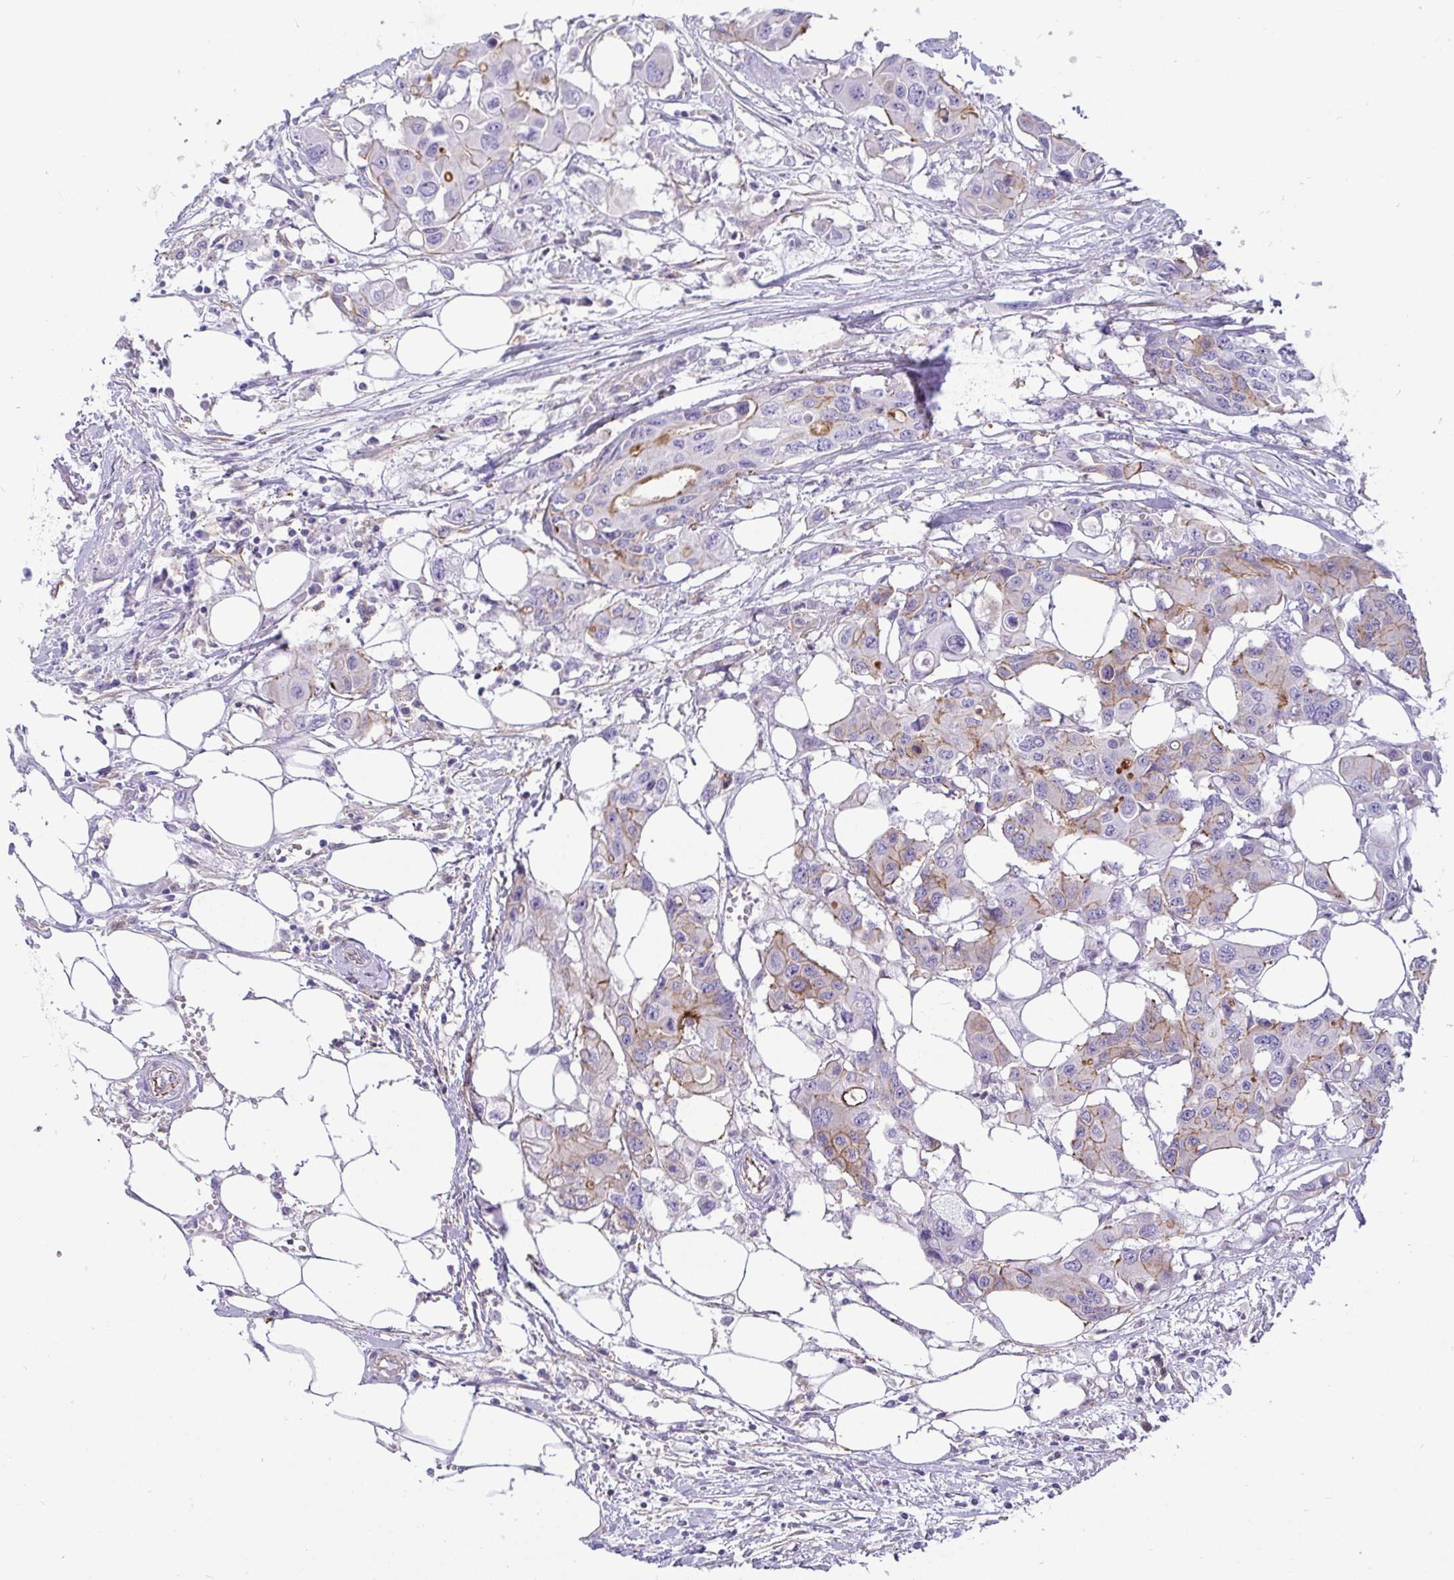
{"staining": {"intensity": "moderate", "quantity": "<25%", "location": "cytoplasmic/membranous"}, "tissue": "colorectal cancer", "cell_type": "Tumor cells", "image_type": "cancer", "snomed": [{"axis": "morphology", "description": "Adenocarcinoma, NOS"}, {"axis": "topography", "description": "Colon"}], "caption": "A brown stain highlights moderate cytoplasmic/membranous staining of a protein in colorectal cancer tumor cells. The protein is stained brown, and the nuclei are stained in blue (DAB IHC with brightfield microscopy, high magnification).", "gene": "LIMA1", "patient": {"sex": "male", "age": 77}}